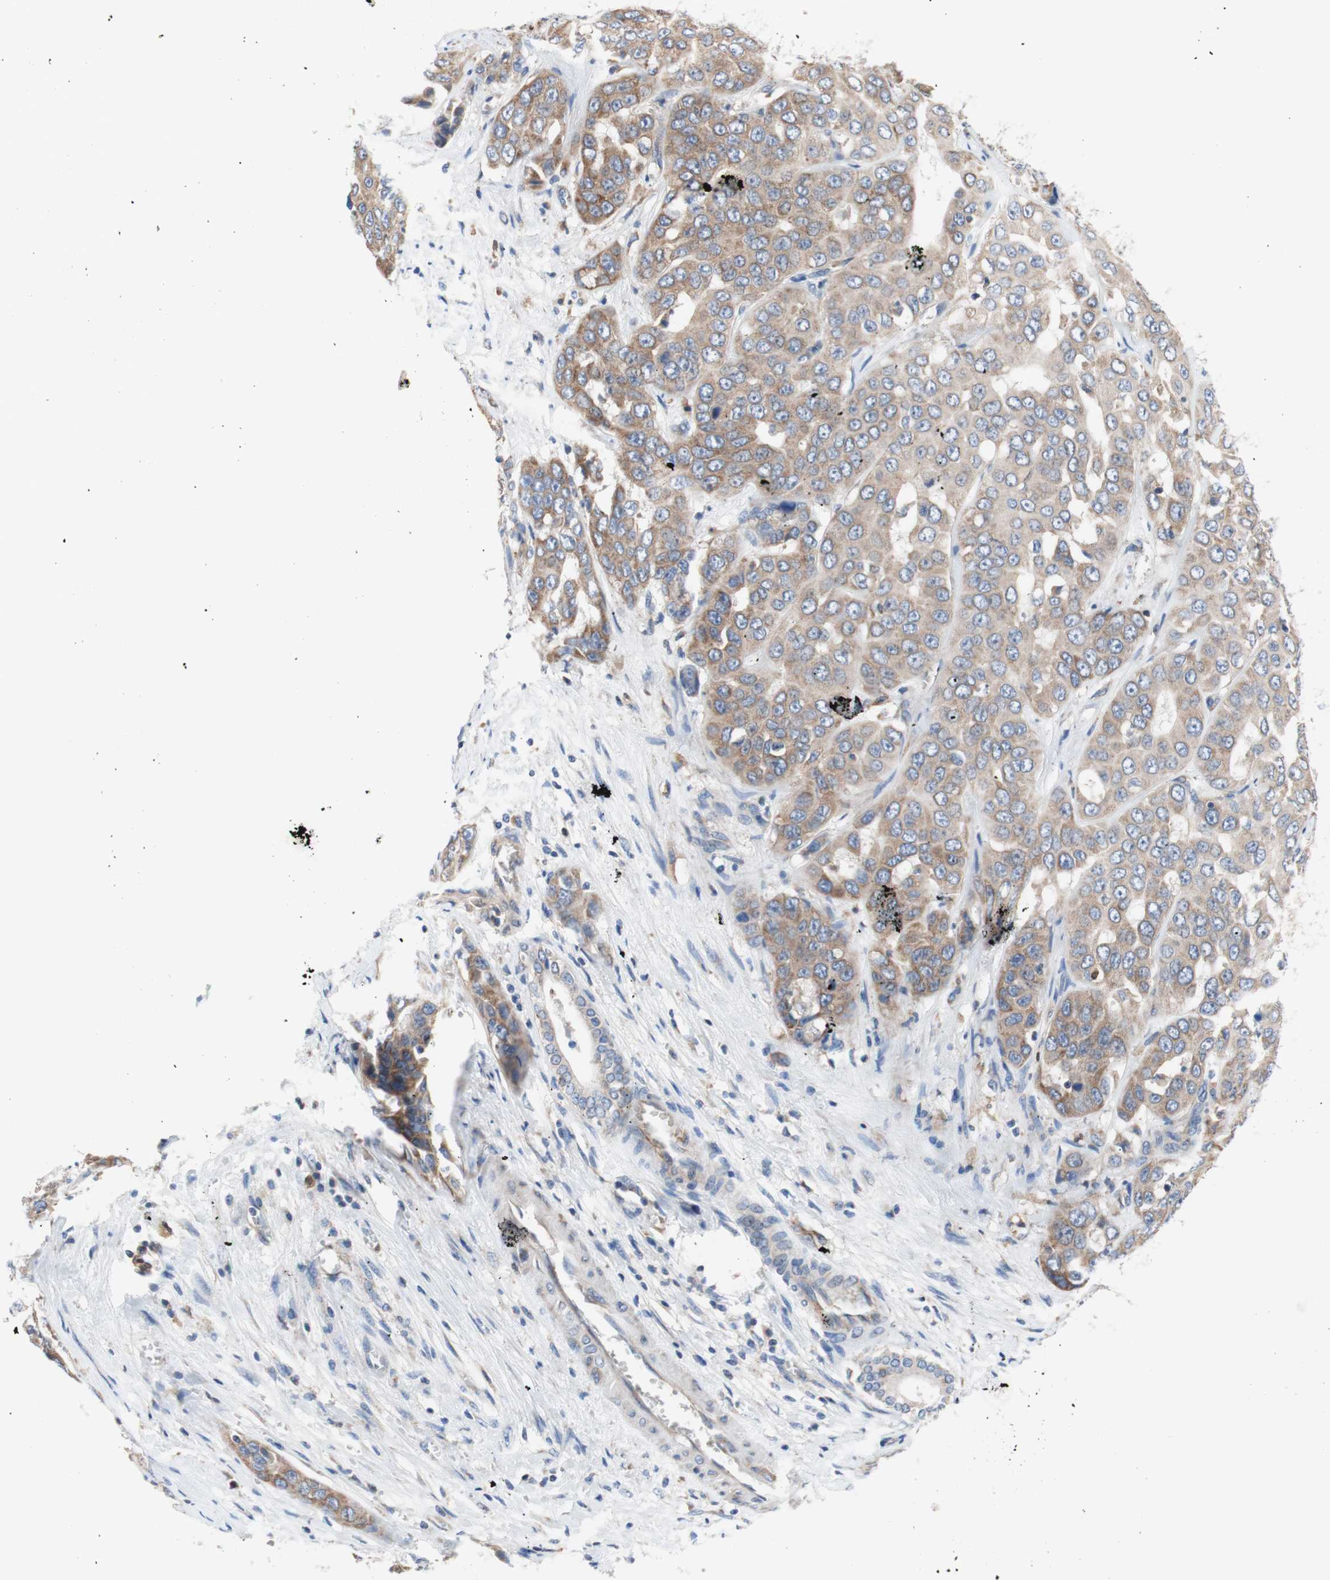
{"staining": {"intensity": "moderate", "quantity": ">75%", "location": "cytoplasmic/membranous"}, "tissue": "liver cancer", "cell_type": "Tumor cells", "image_type": "cancer", "snomed": [{"axis": "morphology", "description": "Cholangiocarcinoma"}, {"axis": "topography", "description": "Liver"}], "caption": "DAB (3,3'-diaminobenzidine) immunohistochemical staining of human liver cholangiocarcinoma exhibits moderate cytoplasmic/membranous protein positivity in approximately >75% of tumor cells.", "gene": "FMR1", "patient": {"sex": "female", "age": 52}}